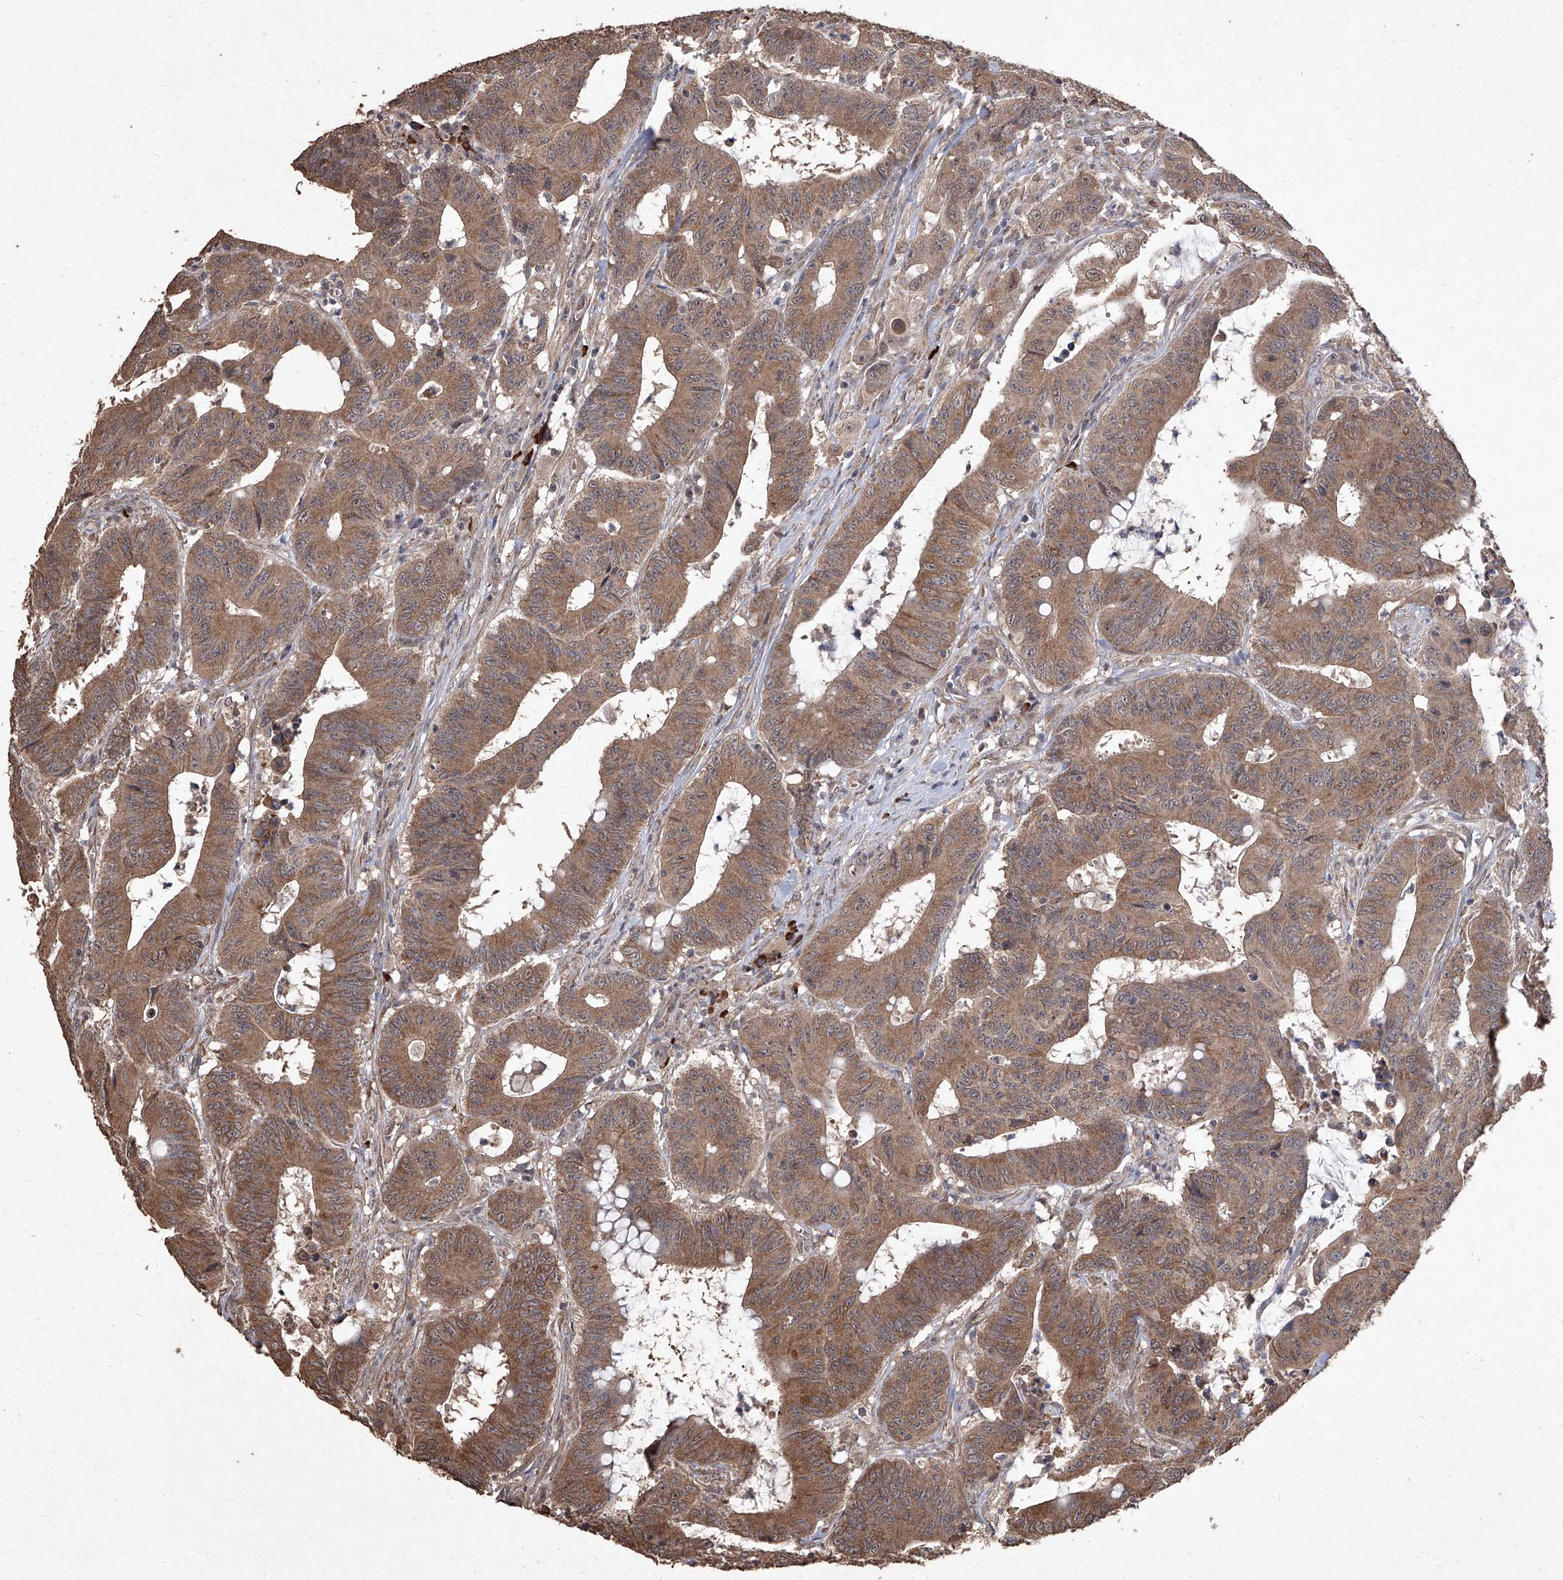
{"staining": {"intensity": "moderate", "quantity": ">75%", "location": "cytoplasmic/membranous"}, "tissue": "colorectal cancer", "cell_type": "Tumor cells", "image_type": "cancer", "snomed": [{"axis": "morphology", "description": "Adenocarcinoma, NOS"}, {"axis": "topography", "description": "Colon"}], "caption": "DAB (3,3'-diaminobenzidine) immunohistochemical staining of colorectal cancer (adenocarcinoma) displays moderate cytoplasmic/membranous protein staining in approximately >75% of tumor cells.", "gene": "EML1", "patient": {"sex": "male", "age": 45}}